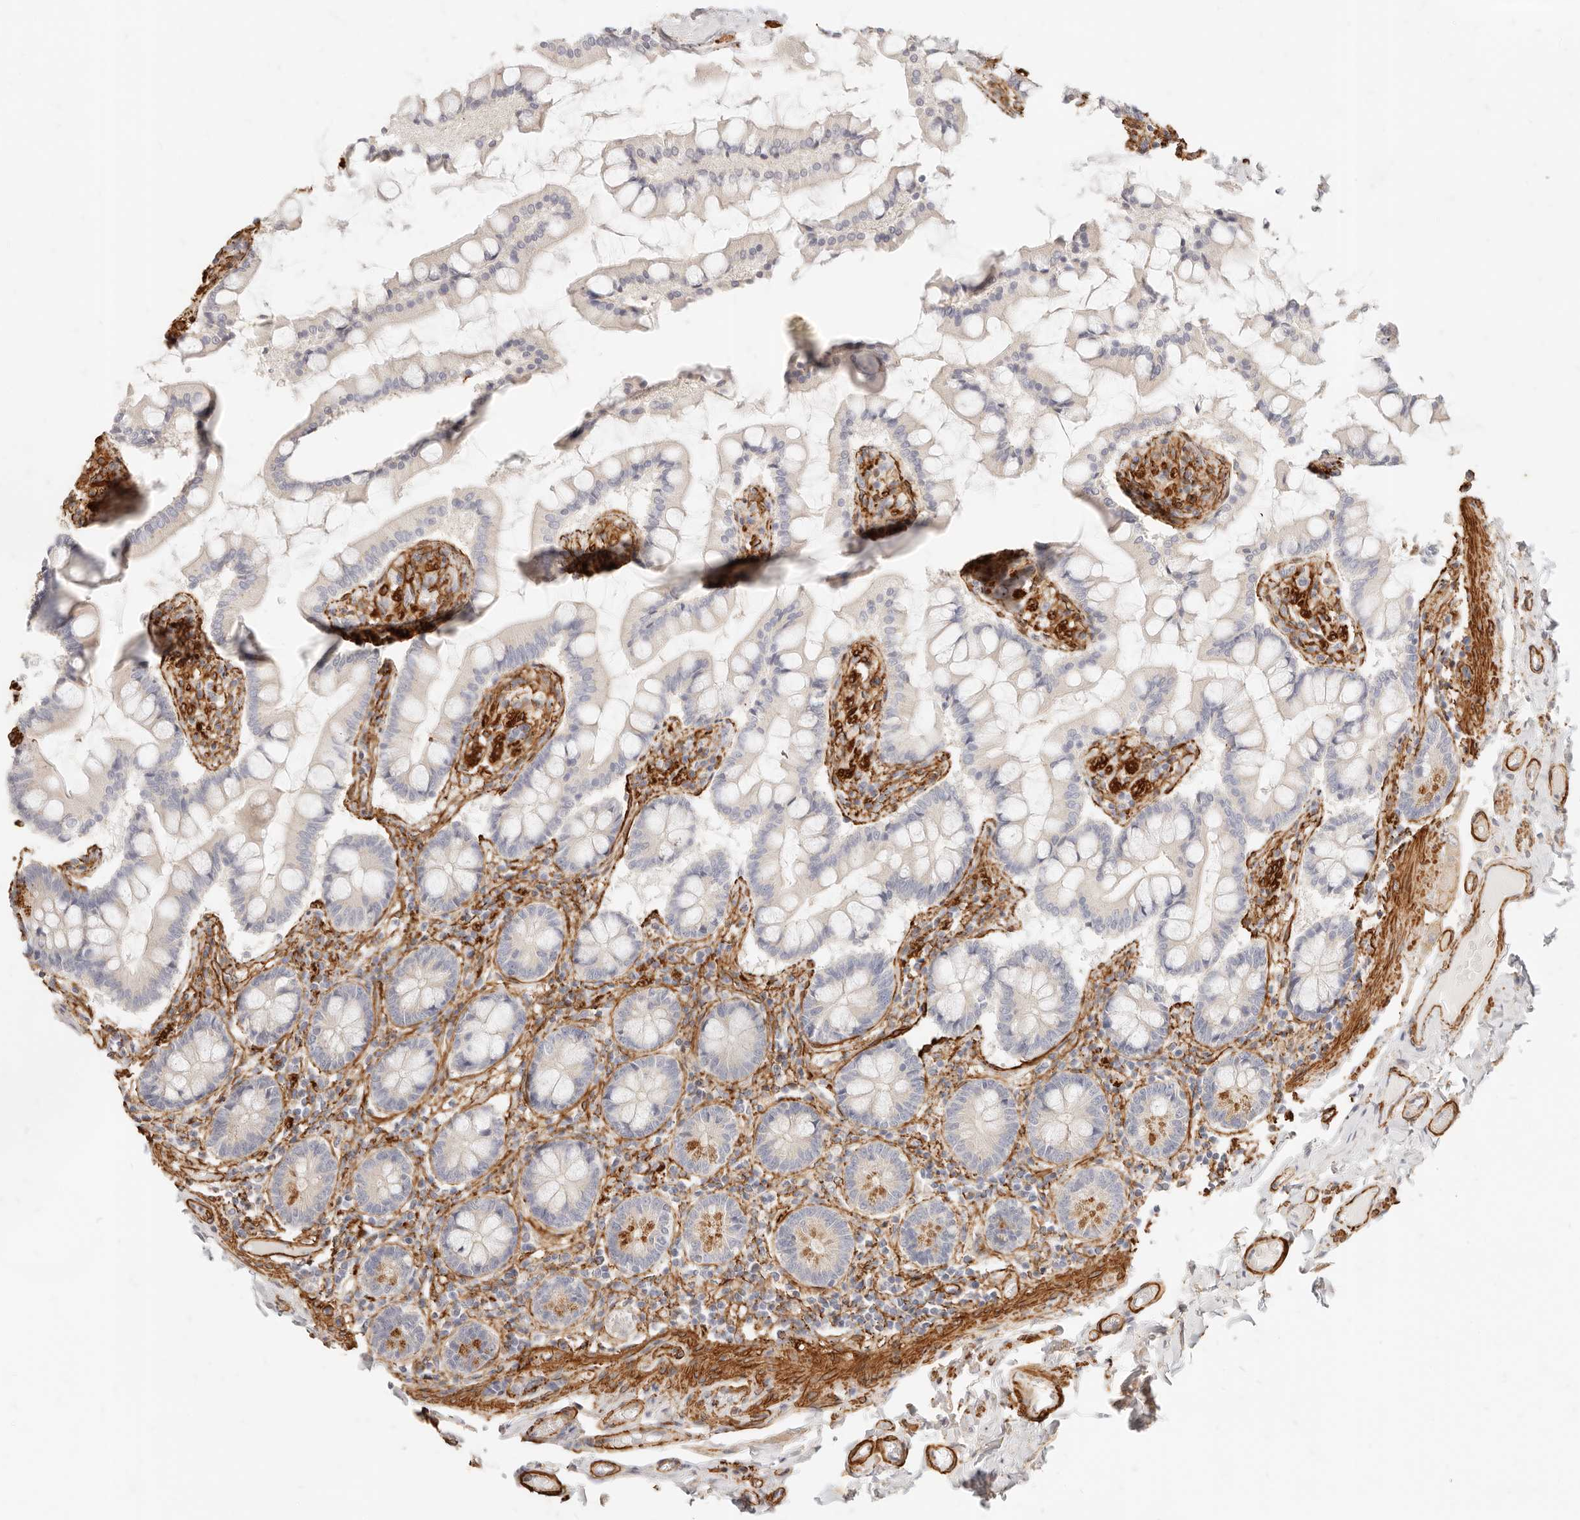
{"staining": {"intensity": "moderate", "quantity": "<25%", "location": "cytoplasmic/membranous"}, "tissue": "small intestine", "cell_type": "Glandular cells", "image_type": "normal", "snomed": [{"axis": "morphology", "description": "Normal tissue, NOS"}, {"axis": "topography", "description": "Small intestine"}], "caption": "This photomicrograph demonstrates unremarkable small intestine stained with immunohistochemistry to label a protein in brown. The cytoplasmic/membranous of glandular cells show moderate positivity for the protein. Nuclei are counter-stained blue.", "gene": "TMTC2", "patient": {"sex": "male", "age": 41}}